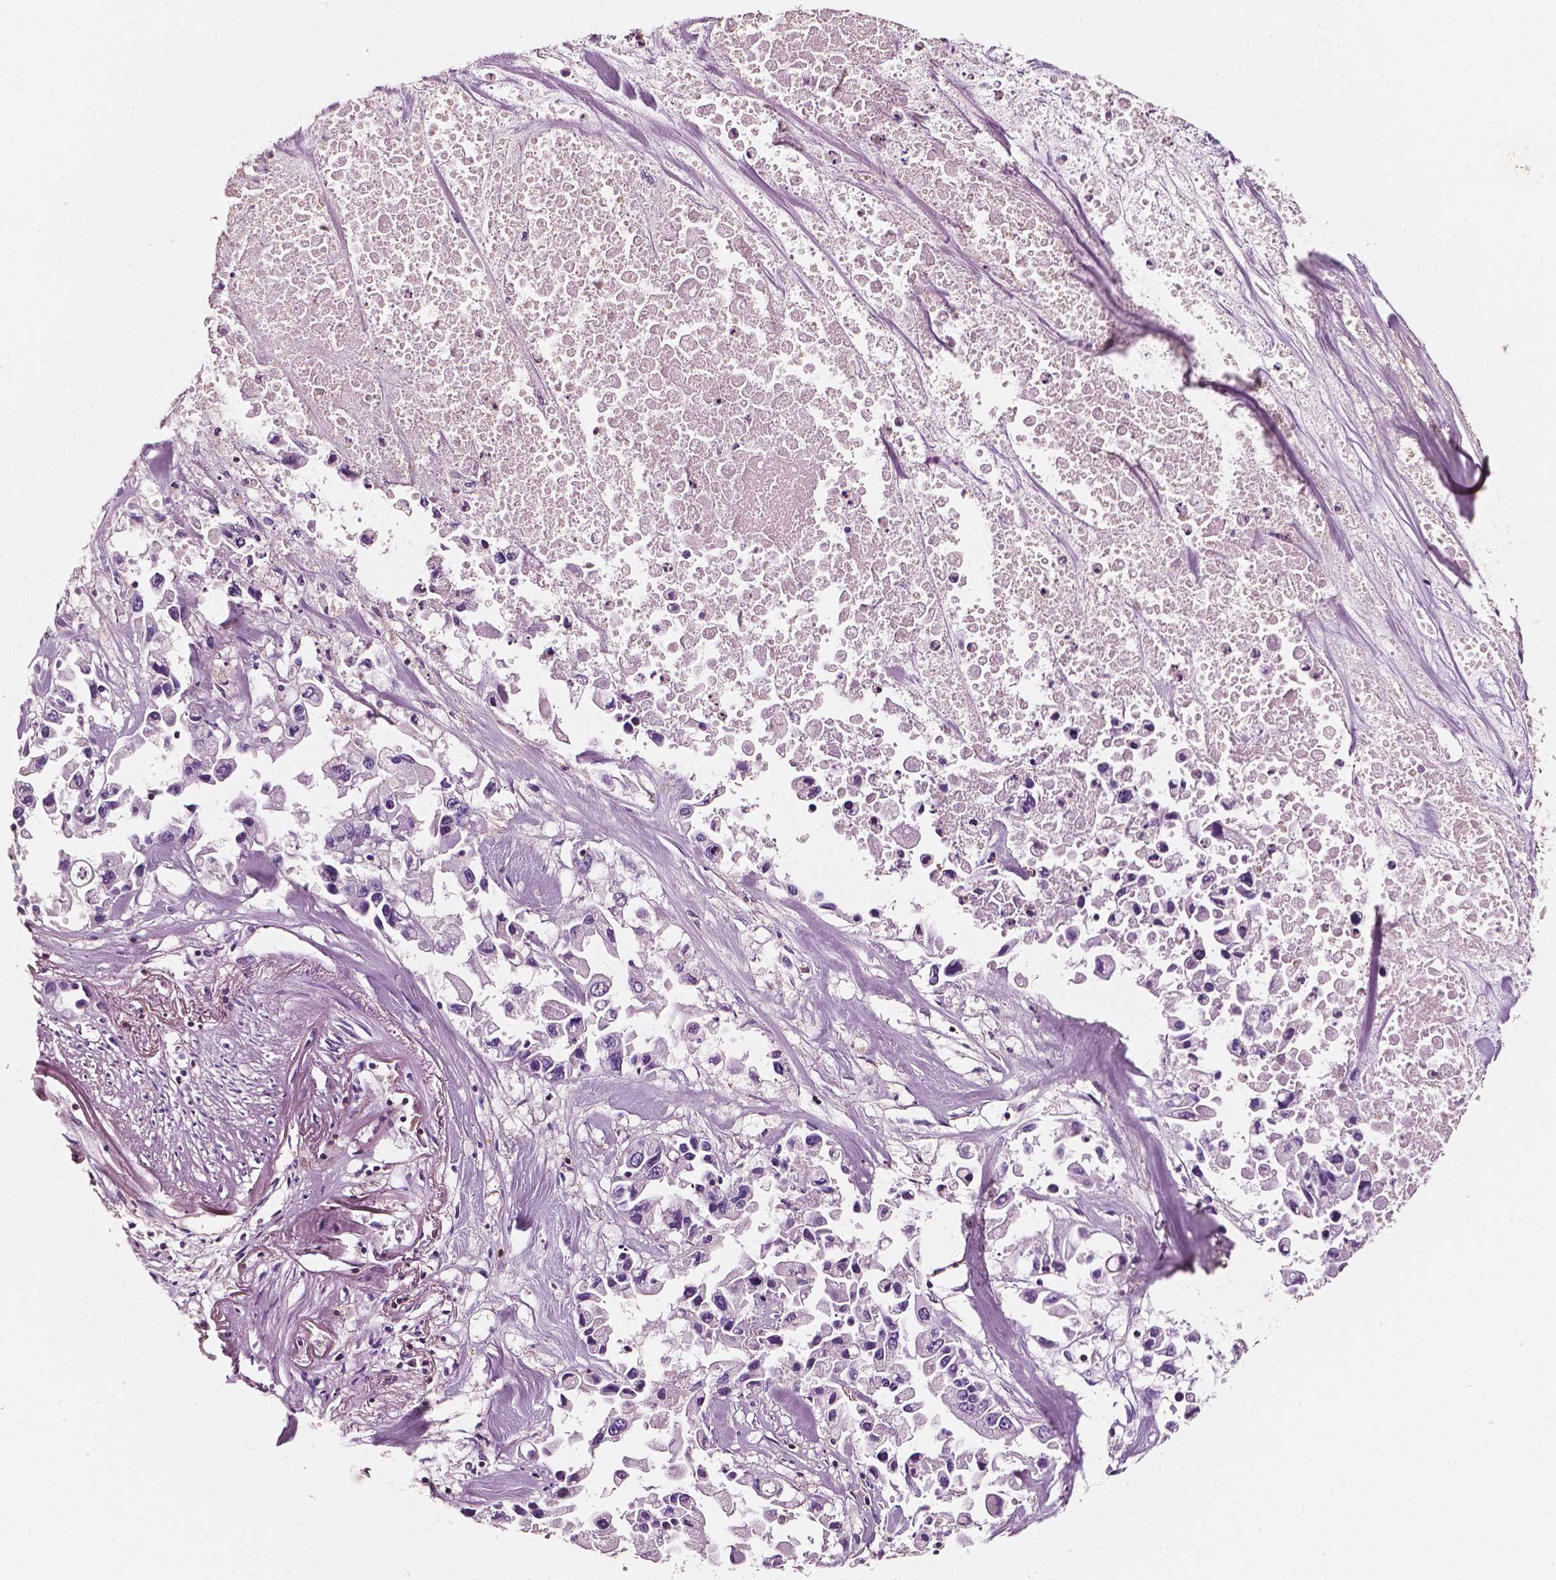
{"staining": {"intensity": "negative", "quantity": "none", "location": "none"}, "tissue": "pancreatic cancer", "cell_type": "Tumor cells", "image_type": "cancer", "snomed": [{"axis": "morphology", "description": "Adenocarcinoma, NOS"}, {"axis": "topography", "description": "Pancreas"}], "caption": "Tumor cells show no significant expression in pancreatic adenocarcinoma. Nuclei are stained in blue.", "gene": "PTPRC", "patient": {"sex": "female", "age": 83}}